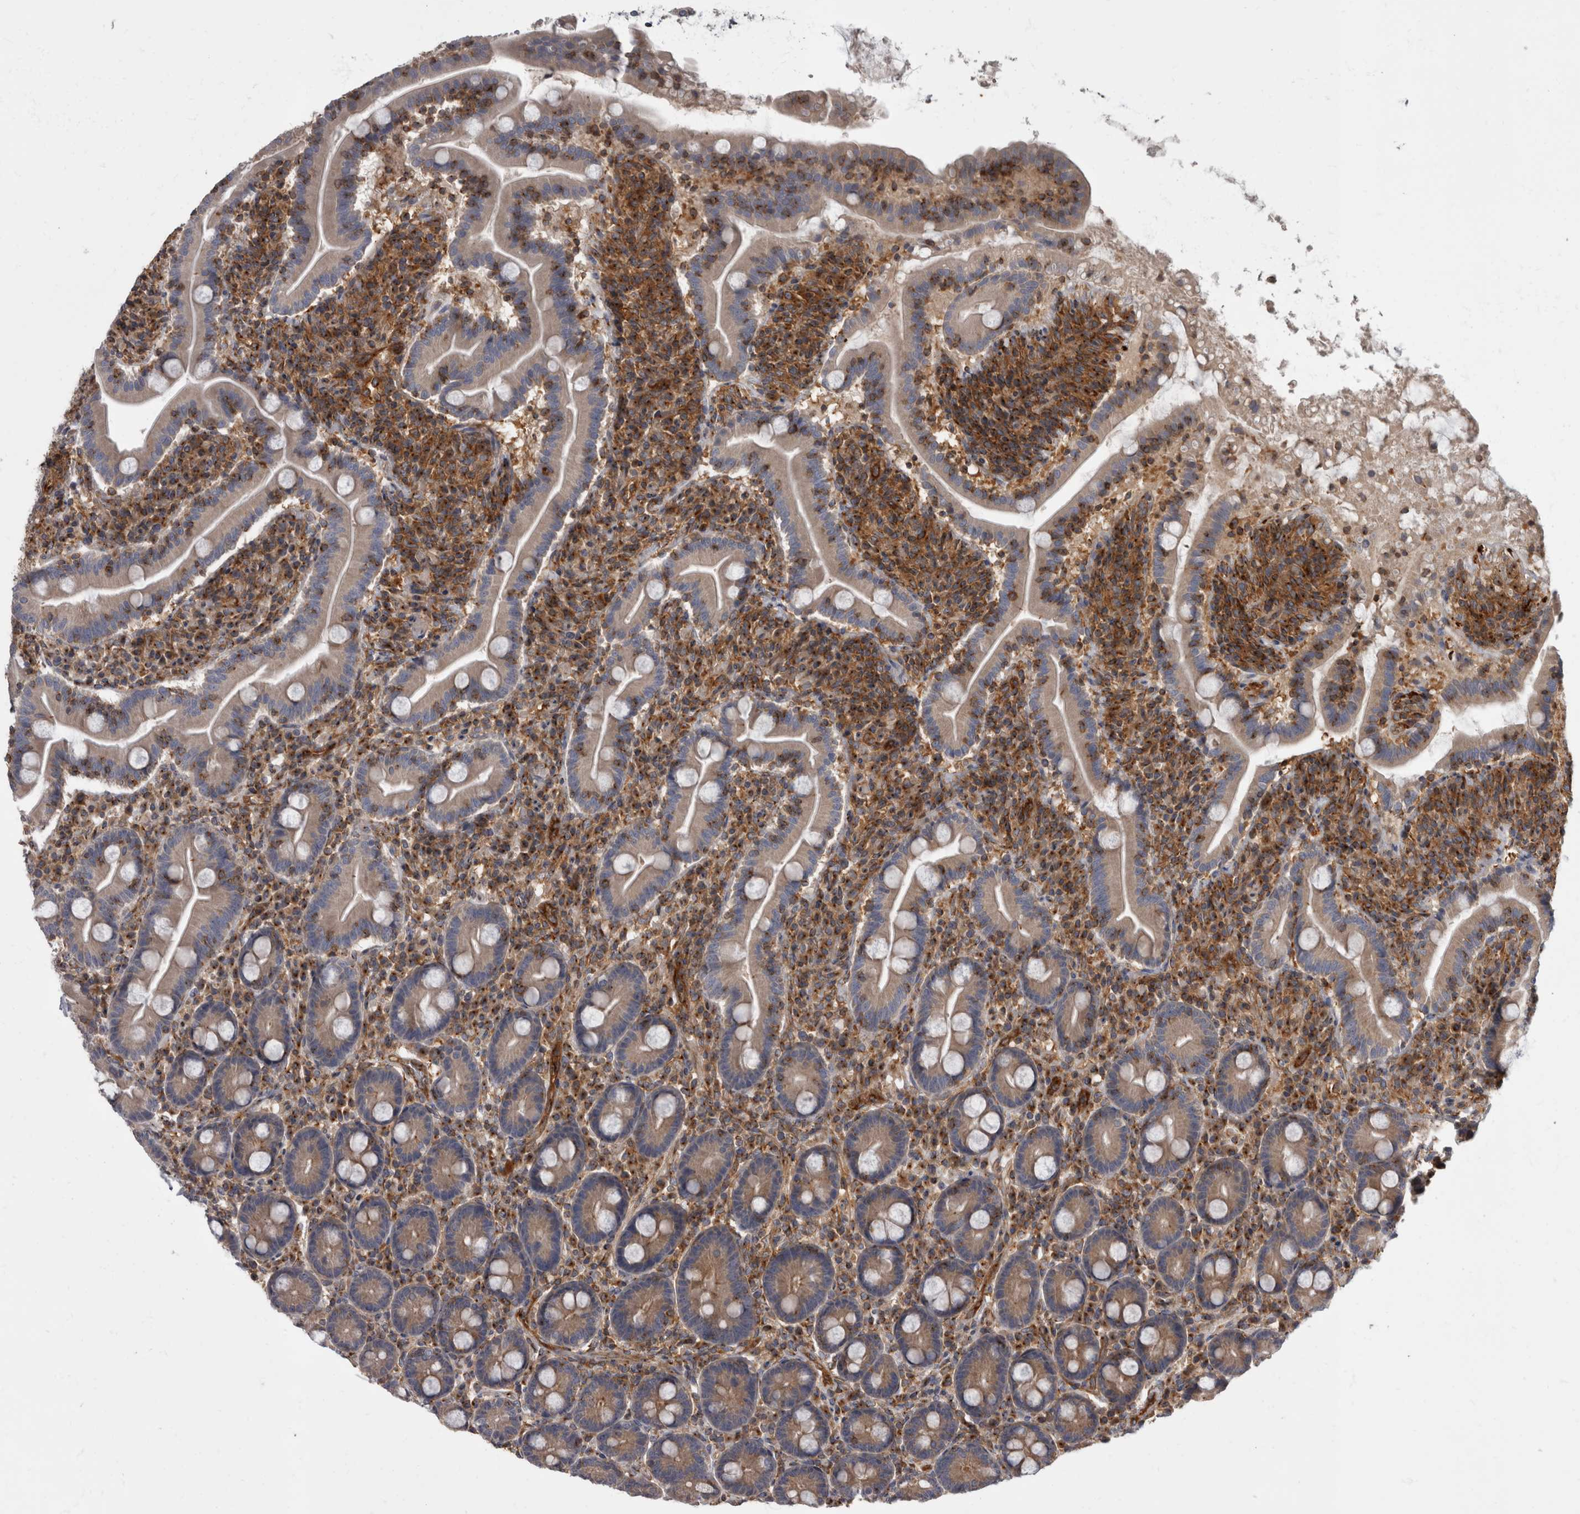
{"staining": {"intensity": "moderate", "quantity": ">75%", "location": "cytoplasmic/membranous"}, "tissue": "duodenum", "cell_type": "Glandular cells", "image_type": "normal", "snomed": [{"axis": "morphology", "description": "Normal tissue, NOS"}, {"axis": "topography", "description": "Duodenum"}], "caption": "Human duodenum stained with a brown dye demonstrates moderate cytoplasmic/membranous positive positivity in approximately >75% of glandular cells.", "gene": "HOOK3", "patient": {"sex": "male", "age": 35}}